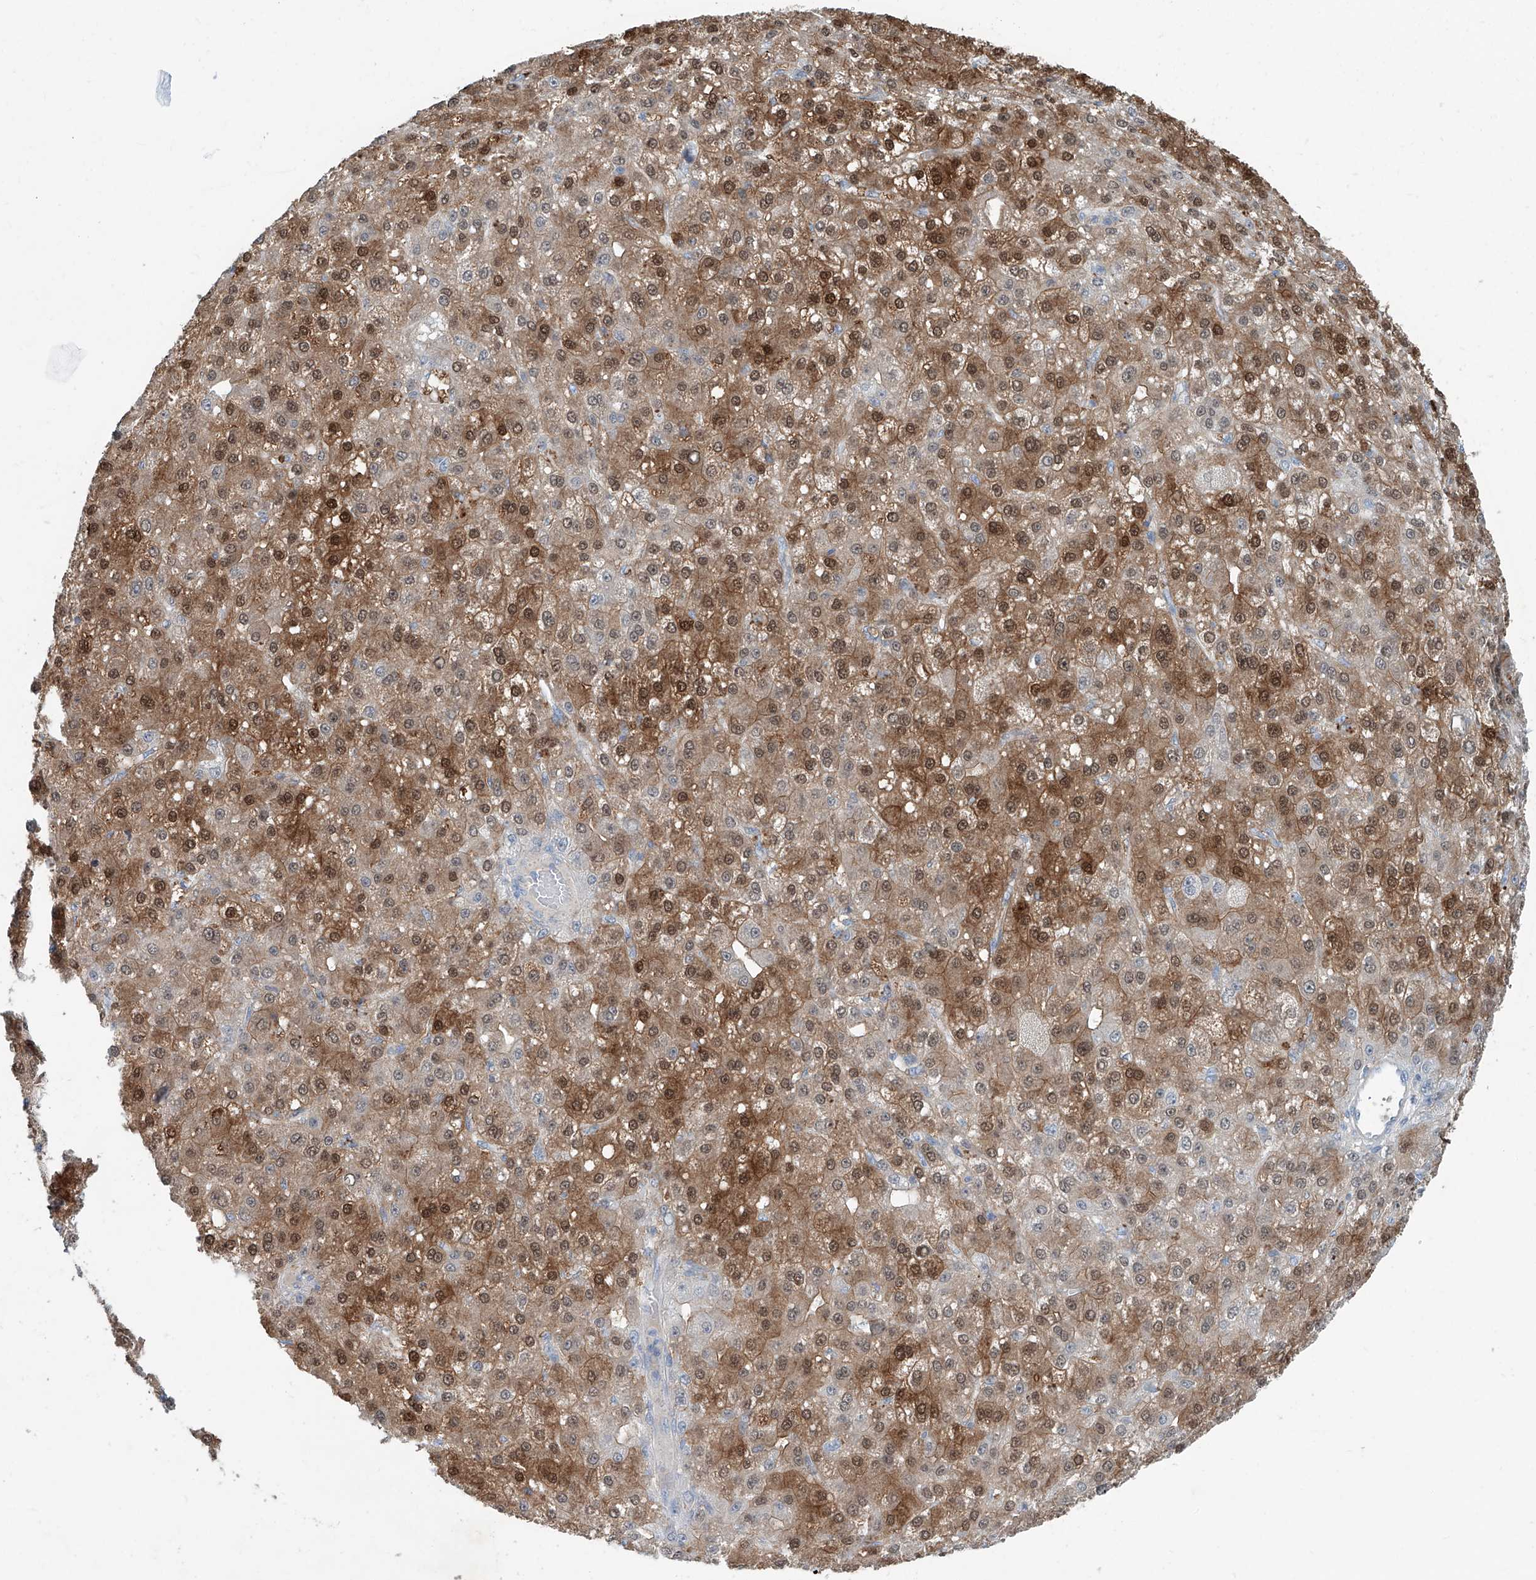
{"staining": {"intensity": "moderate", "quantity": "25%-75%", "location": "cytoplasmic/membranous,nuclear"}, "tissue": "liver cancer", "cell_type": "Tumor cells", "image_type": "cancer", "snomed": [{"axis": "morphology", "description": "Carcinoma, Hepatocellular, NOS"}, {"axis": "topography", "description": "Liver"}], "caption": "There is medium levels of moderate cytoplasmic/membranous and nuclear staining in tumor cells of liver cancer (hepatocellular carcinoma), as demonstrated by immunohistochemical staining (brown color).", "gene": "ANKRD34A", "patient": {"sex": "male", "age": 67}}